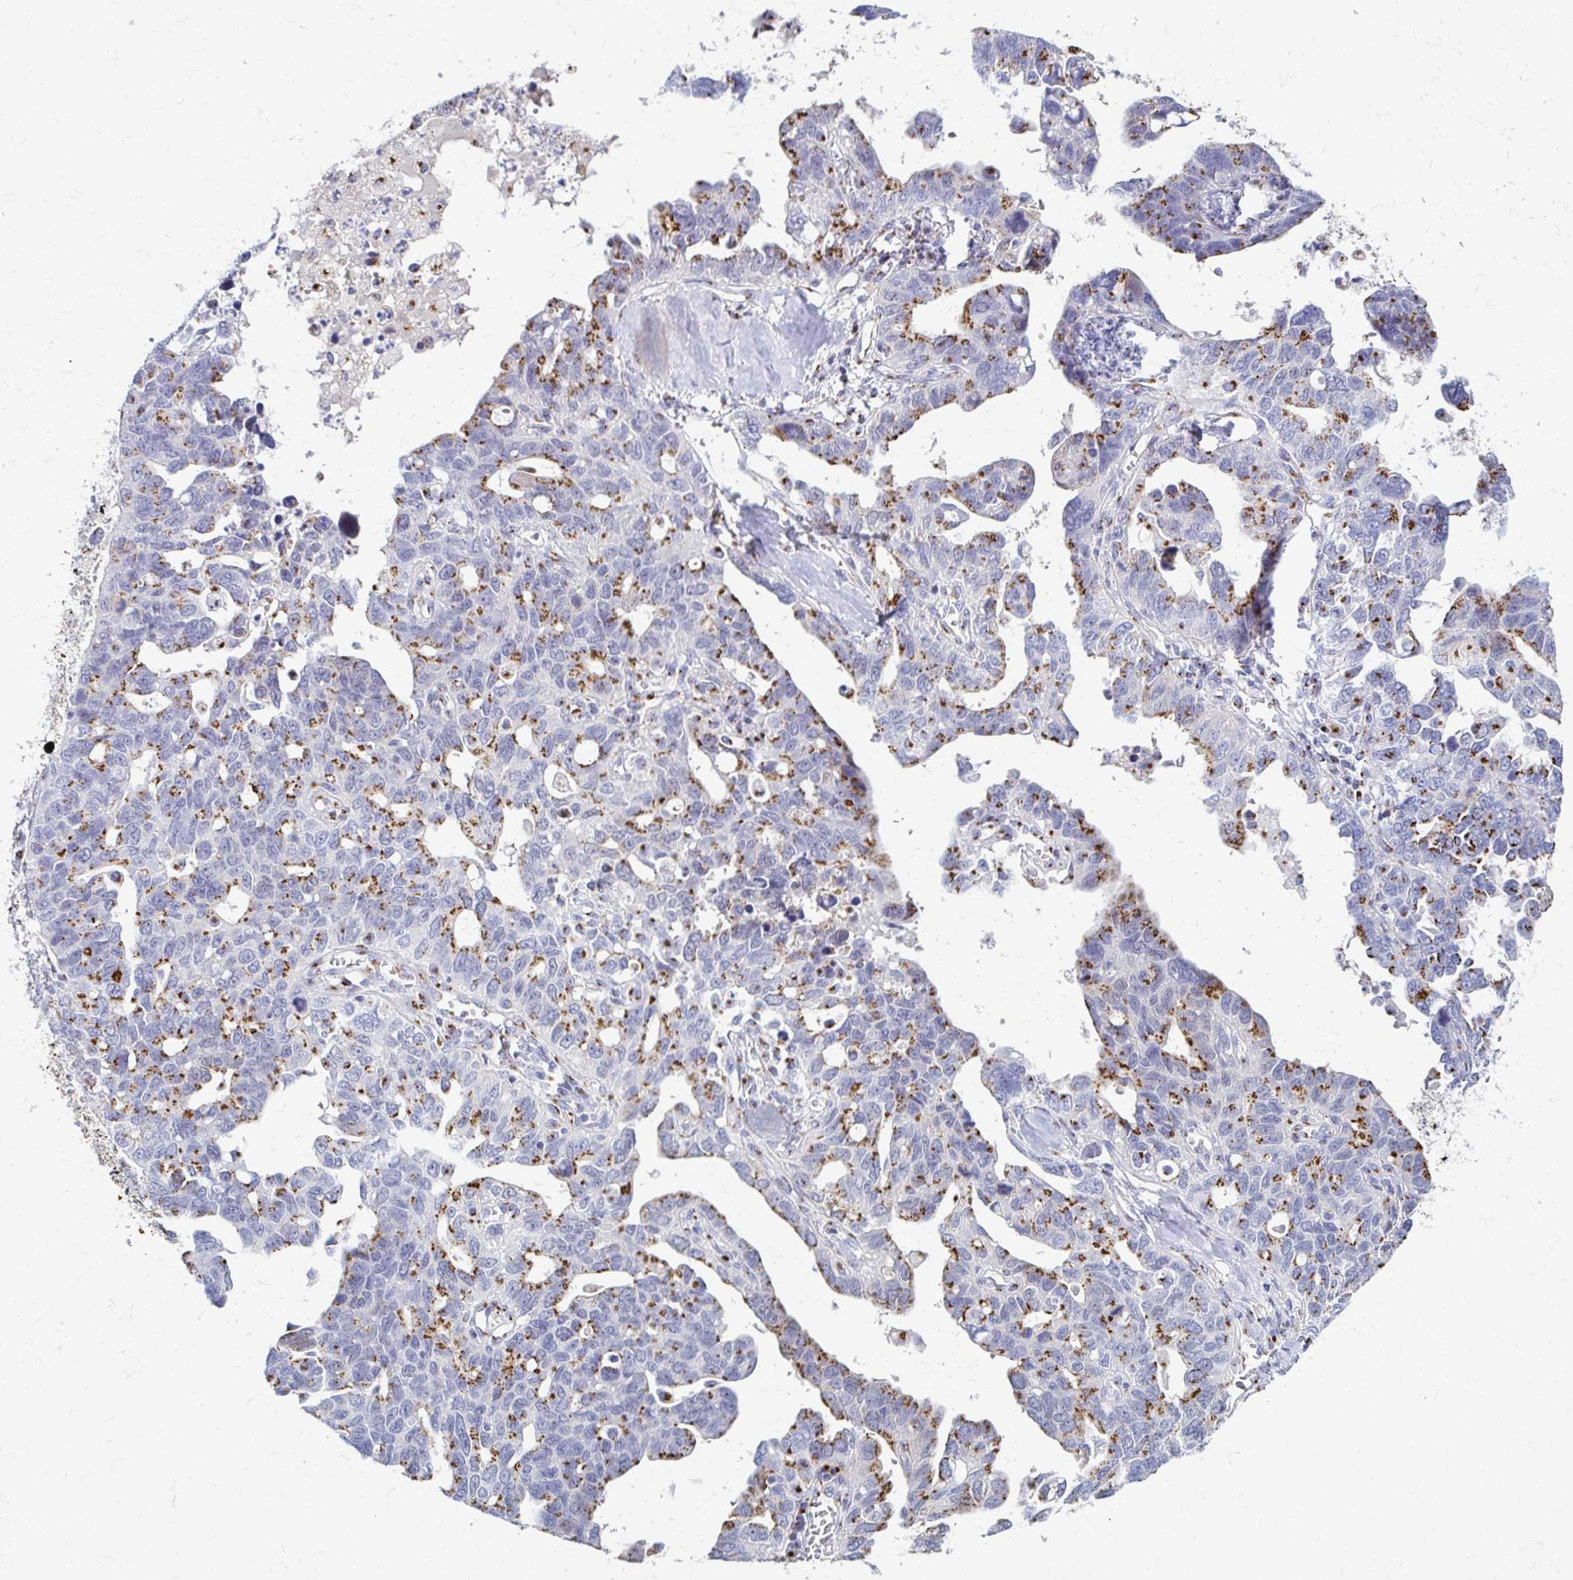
{"staining": {"intensity": "moderate", "quantity": "25%-75%", "location": "cytoplasmic/membranous"}, "tissue": "ovarian cancer", "cell_type": "Tumor cells", "image_type": "cancer", "snomed": [{"axis": "morphology", "description": "Cystadenocarcinoma, serous, NOS"}, {"axis": "topography", "description": "Ovary"}], "caption": "Moderate cytoplasmic/membranous positivity is appreciated in about 25%-75% of tumor cells in ovarian cancer (serous cystadenocarcinoma).", "gene": "TM9SF1", "patient": {"sex": "female", "age": 69}}